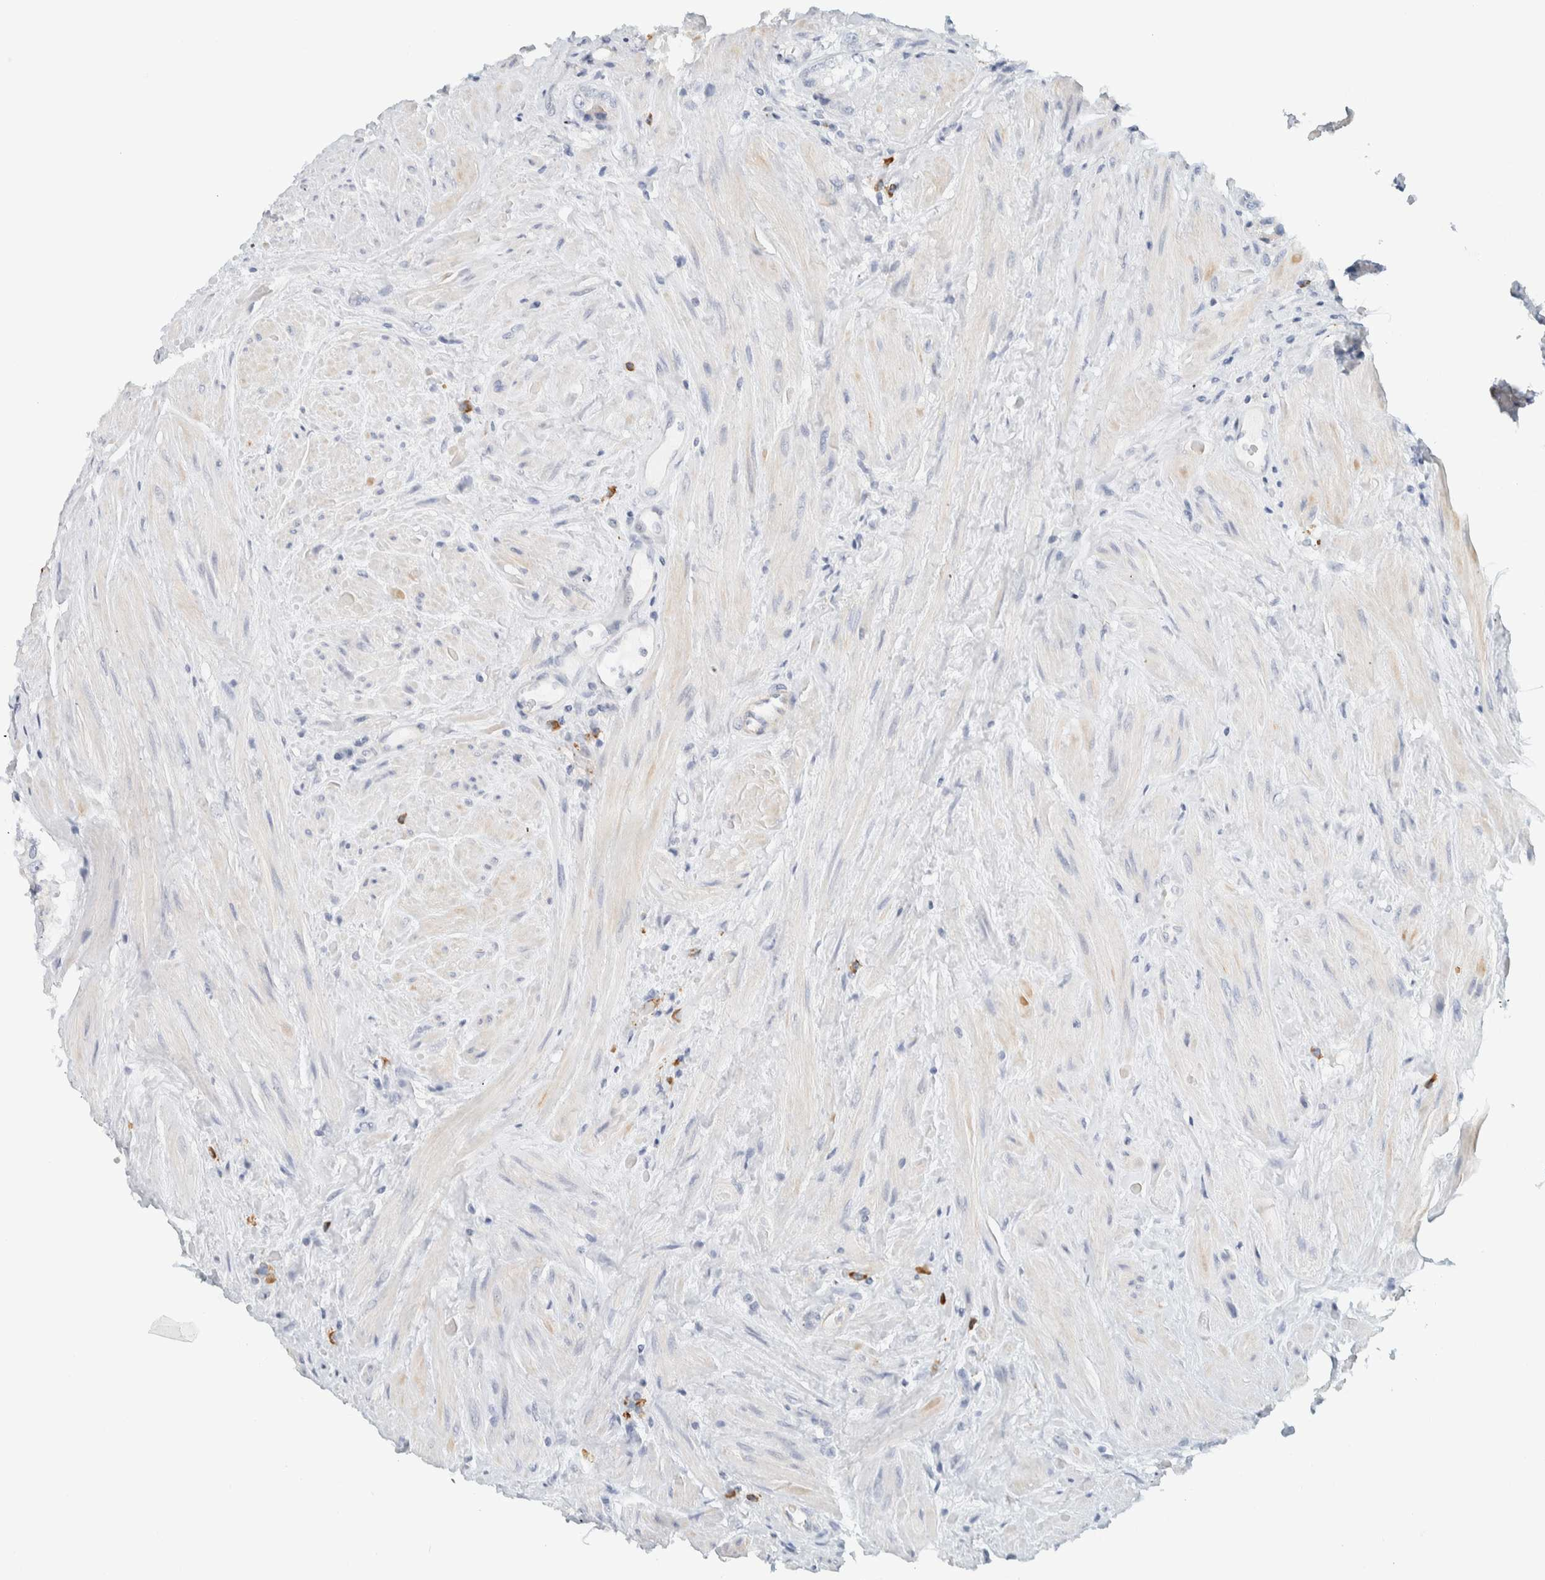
{"staining": {"intensity": "negative", "quantity": "none", "location": "none"}, "tissue": "prostate cancer", "cell_type": "Tumor cells", "image_type": "cancer", "snomed": [{"axis": "morphology", "description": "Adenocarcinoma, High grade"}, {"axis": "topography", "description": "Prostate"}], "caption": "DAB (3,3'-diaminobenzidine) immunohistochemical staining of human prostate cancer demonstrates no significant staining in tumor cells.", "gene": "ARHGAP27", "patient": {"sex": "male", "age": 61}}